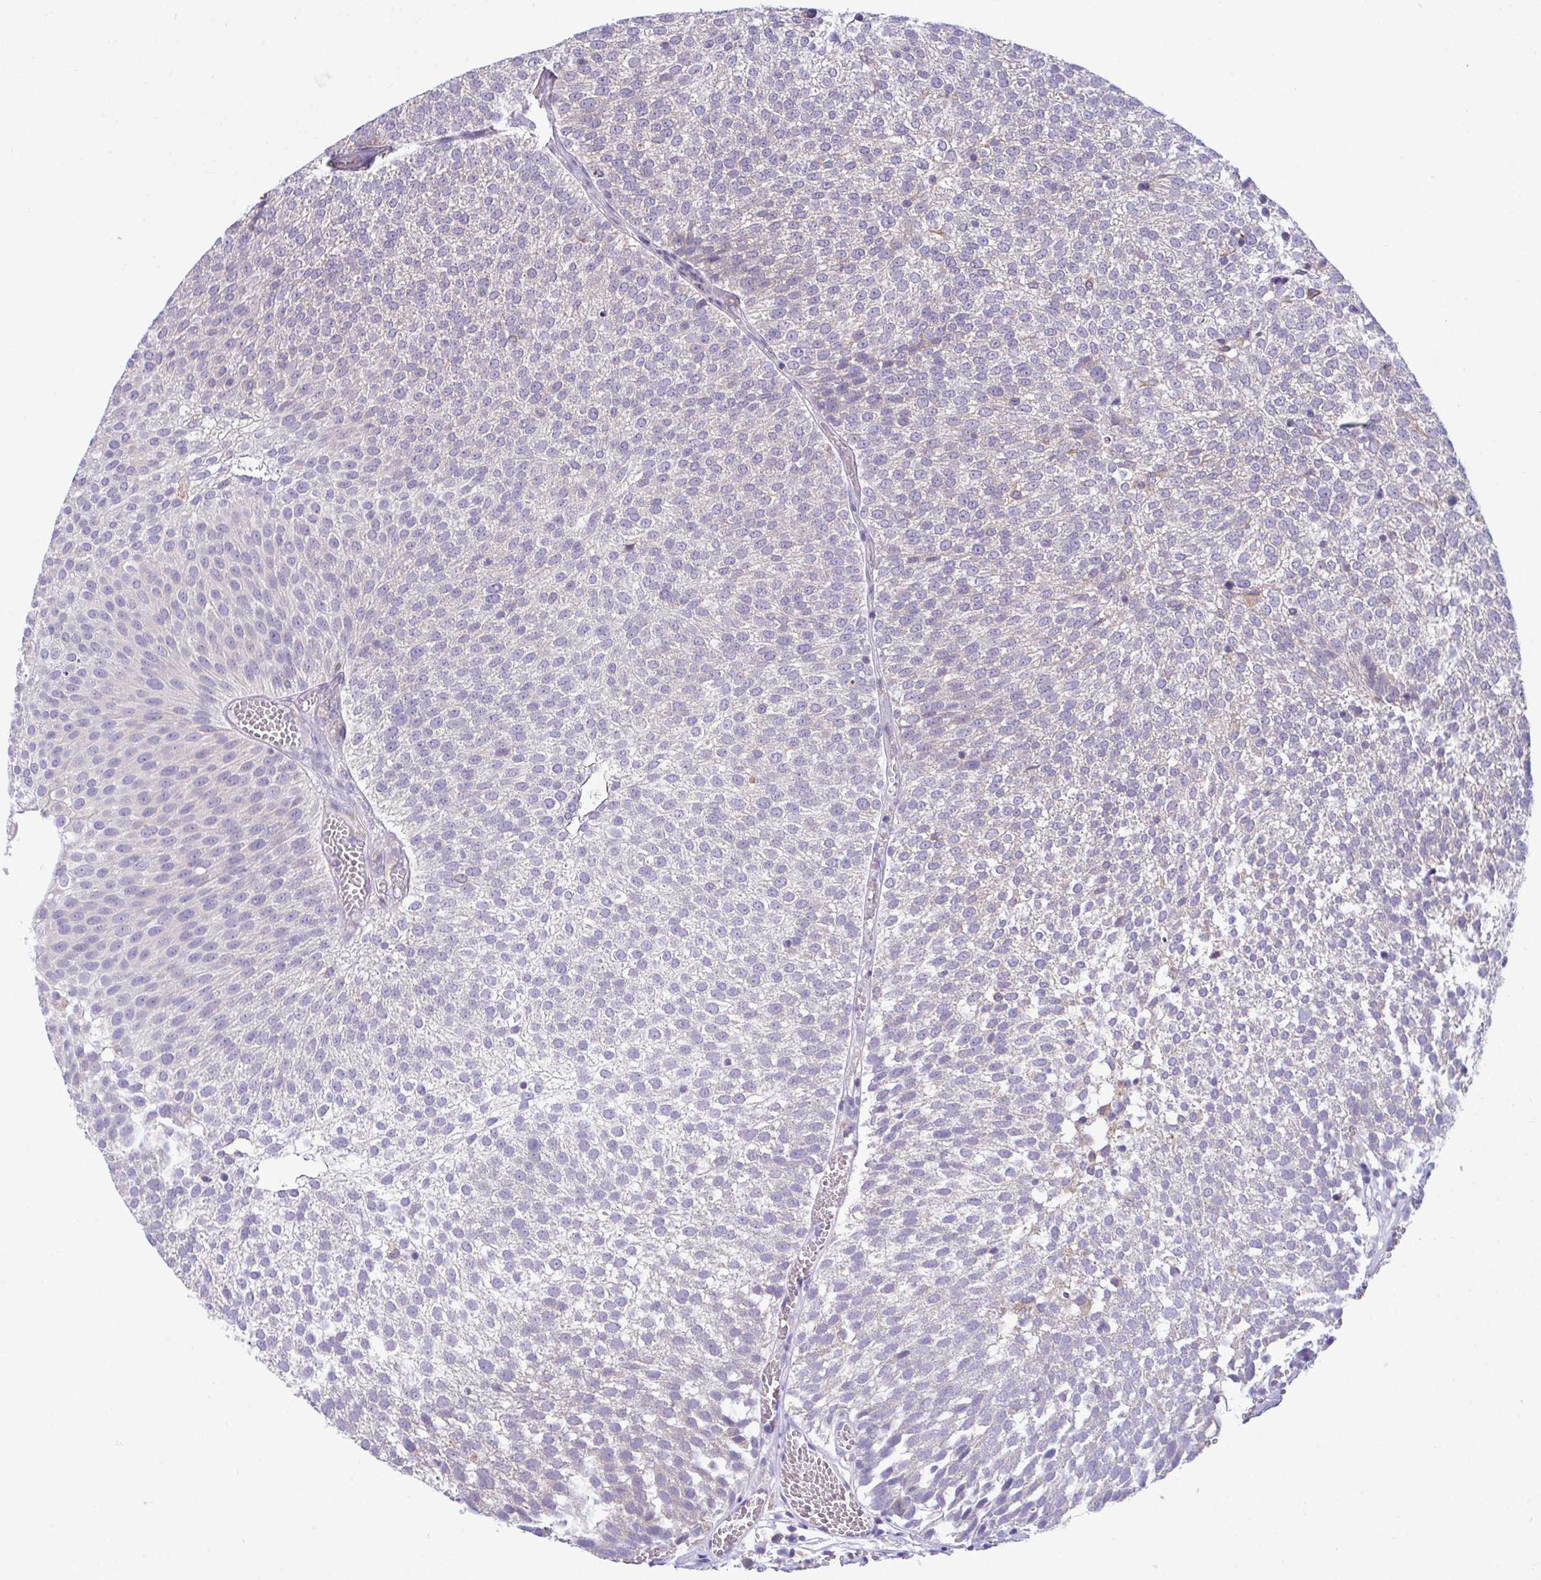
{"staining": {"intensity": "negative", "quantity": "none", "location": "none"}, "tissue": "urothelial cancer", "cell_type": "Tumor cells", "image_type": "cancer", "snomed": [{"axis": "morphology", "description": "Urothelial carcinoma, Low grade"}, {"axis": "topography", "description": "Urinary bladder"}], "caption": "This is an IHC micrograph of low-grade urothelial carcinoma. There is no staining in tumor cells.", "gene": "PIGK", "patient": {"sex": "female", "age": 79}}